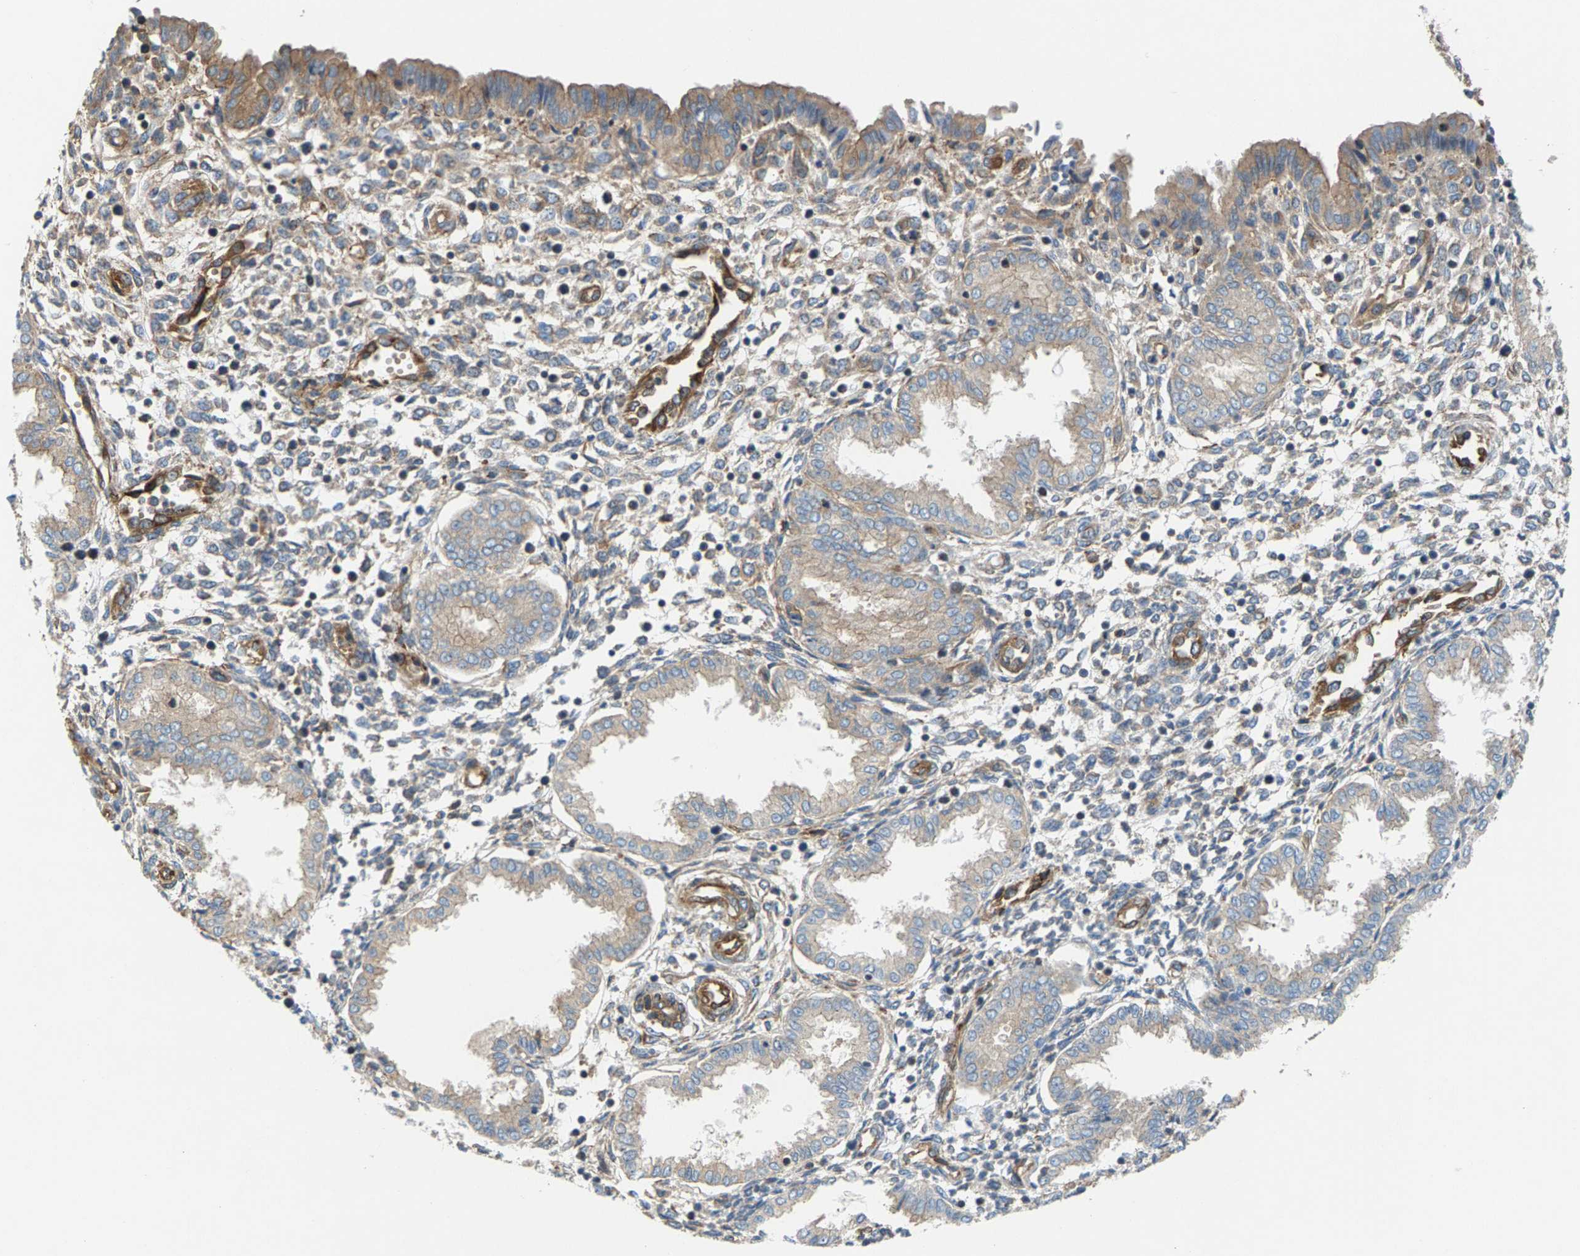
{"staining": {"intensity": "weak", "quantity": "25%-75%", "location": "cytoplasmic/membranous"}, "tissue": "endometrium", "cell_type": "Cells in endometrial stroma", "image_type": "normal", "snomed": [{"axis": "morphology", "description": "Normal tissue, NOS"}, {"axis": "topography", "description": "Endometrium"}], "caption": "DAB (3,3'-diaminobenzidine) immunohistochemical staining of normal human endometrium shows weak cytoplasmic/membranous protein positivity in about 25%-75% of cells in endometrial stroma.", "gene": "PDCL", "patient": {"sex": "female", "age": 33}}